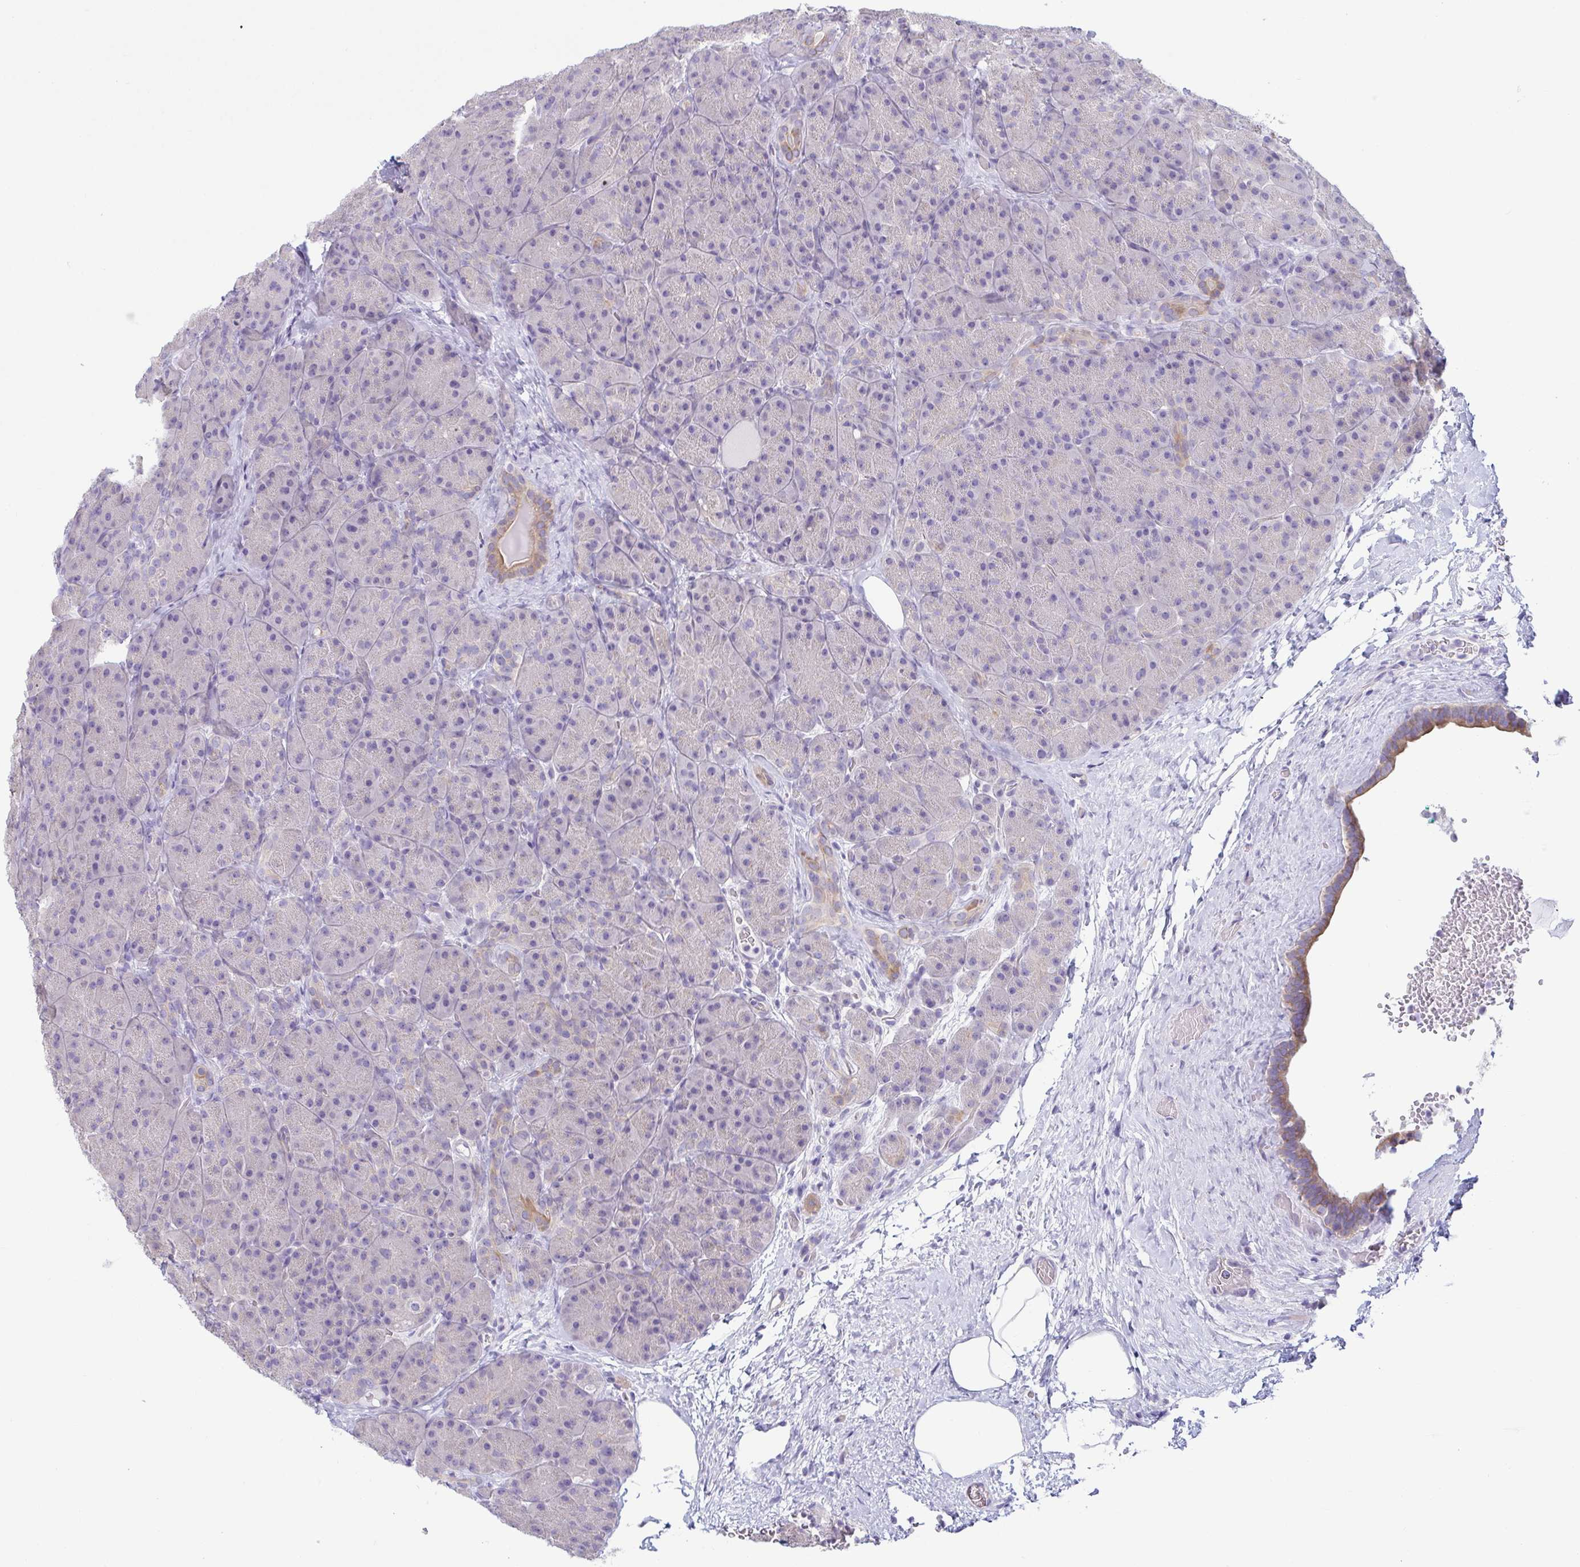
{"staining": {"intensity": "moderate", "quantity": "<25%", "location": "cytoplasmic/membranous"}, "tissue": "pancreas", "cell_type": "Exocrine glandular cells", "image_type": "normal", "snomed": [{"axis": "morphology", "description": "Normal tissue, NOS"}, {"axis": "topography", "description": "Pancreas"}], "caption": "Immunohistochemical staining of normal human pancreas shows low levels of moderate cytoplasmic/membranous expression in approximately <25% of exocrine glandular cells. The staining was performed using DAB (3,3'-diaminobenzidine), with brown indicating positive protein expression. Nuclei are stained blue with hematoxylin.", "gene": "TNNI2", "patient": {"sex": "male", "age": 57}}